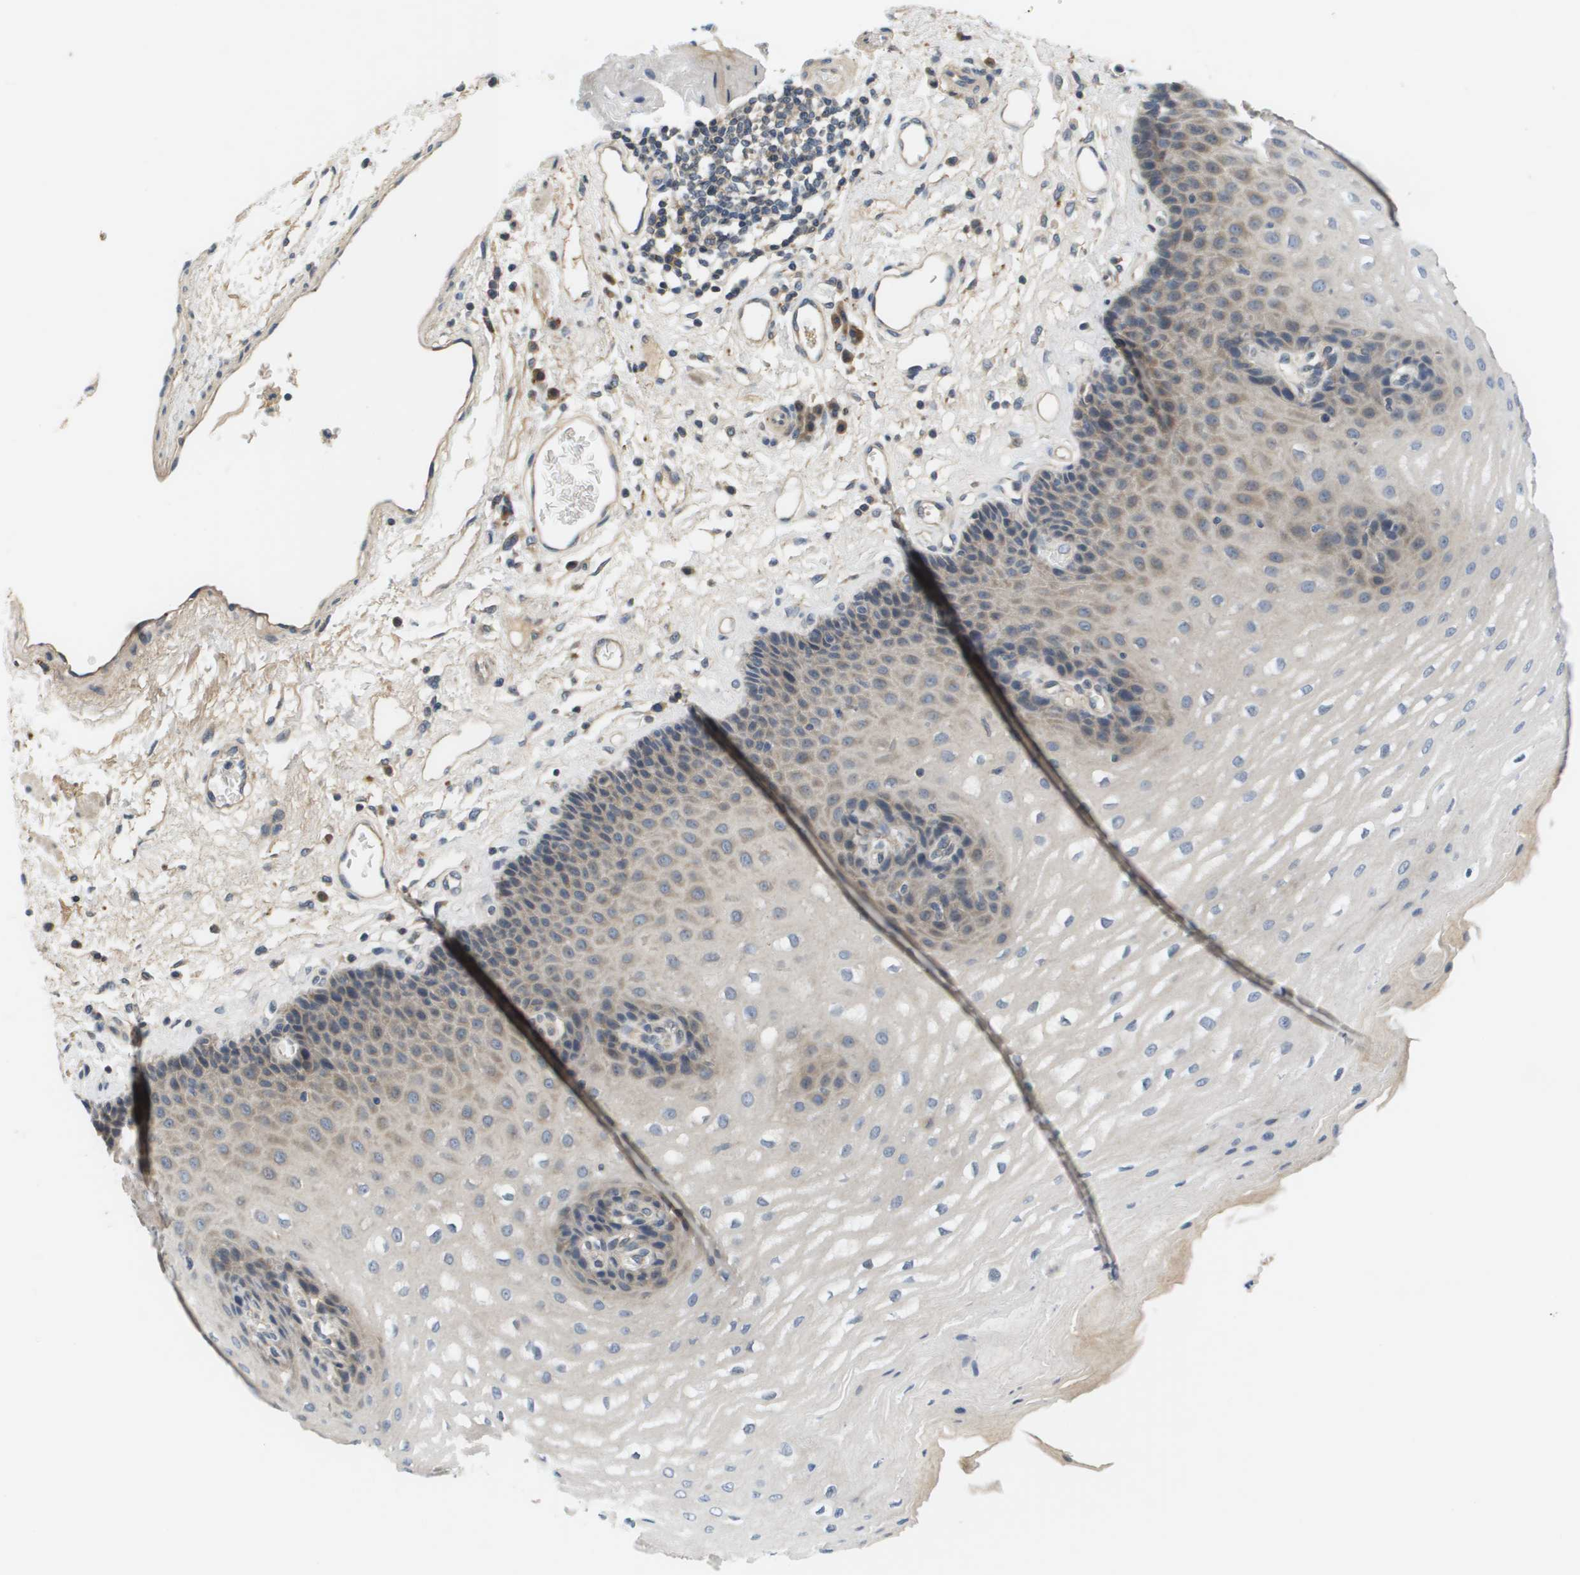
{"staining": {"intensity": "weak", "quantity": "25%-75%", "location": "cytoplasmic/membranous"}, "tissue": "esophagus", "cell_type": "Squamous epithelial cells", "image_type": "normal", "snomed": [{"axis": "morphology", "description": "Normal tissue, NOS"}, {"axis": "topography", "description": "Esophagus"}], "caption": "An IHC histopathology image of normal tissue is shown. Protein staining in brown shows weak cytoplasmic/membranous positivity in esophagus within squamous epithelial cells. (DAB (3,3'-diaminobenzidine) = brown stain, brightfield microscopy at high magnification).", "gene": "SLC25A20", "patient": {"sex": "male", "age": 54}}